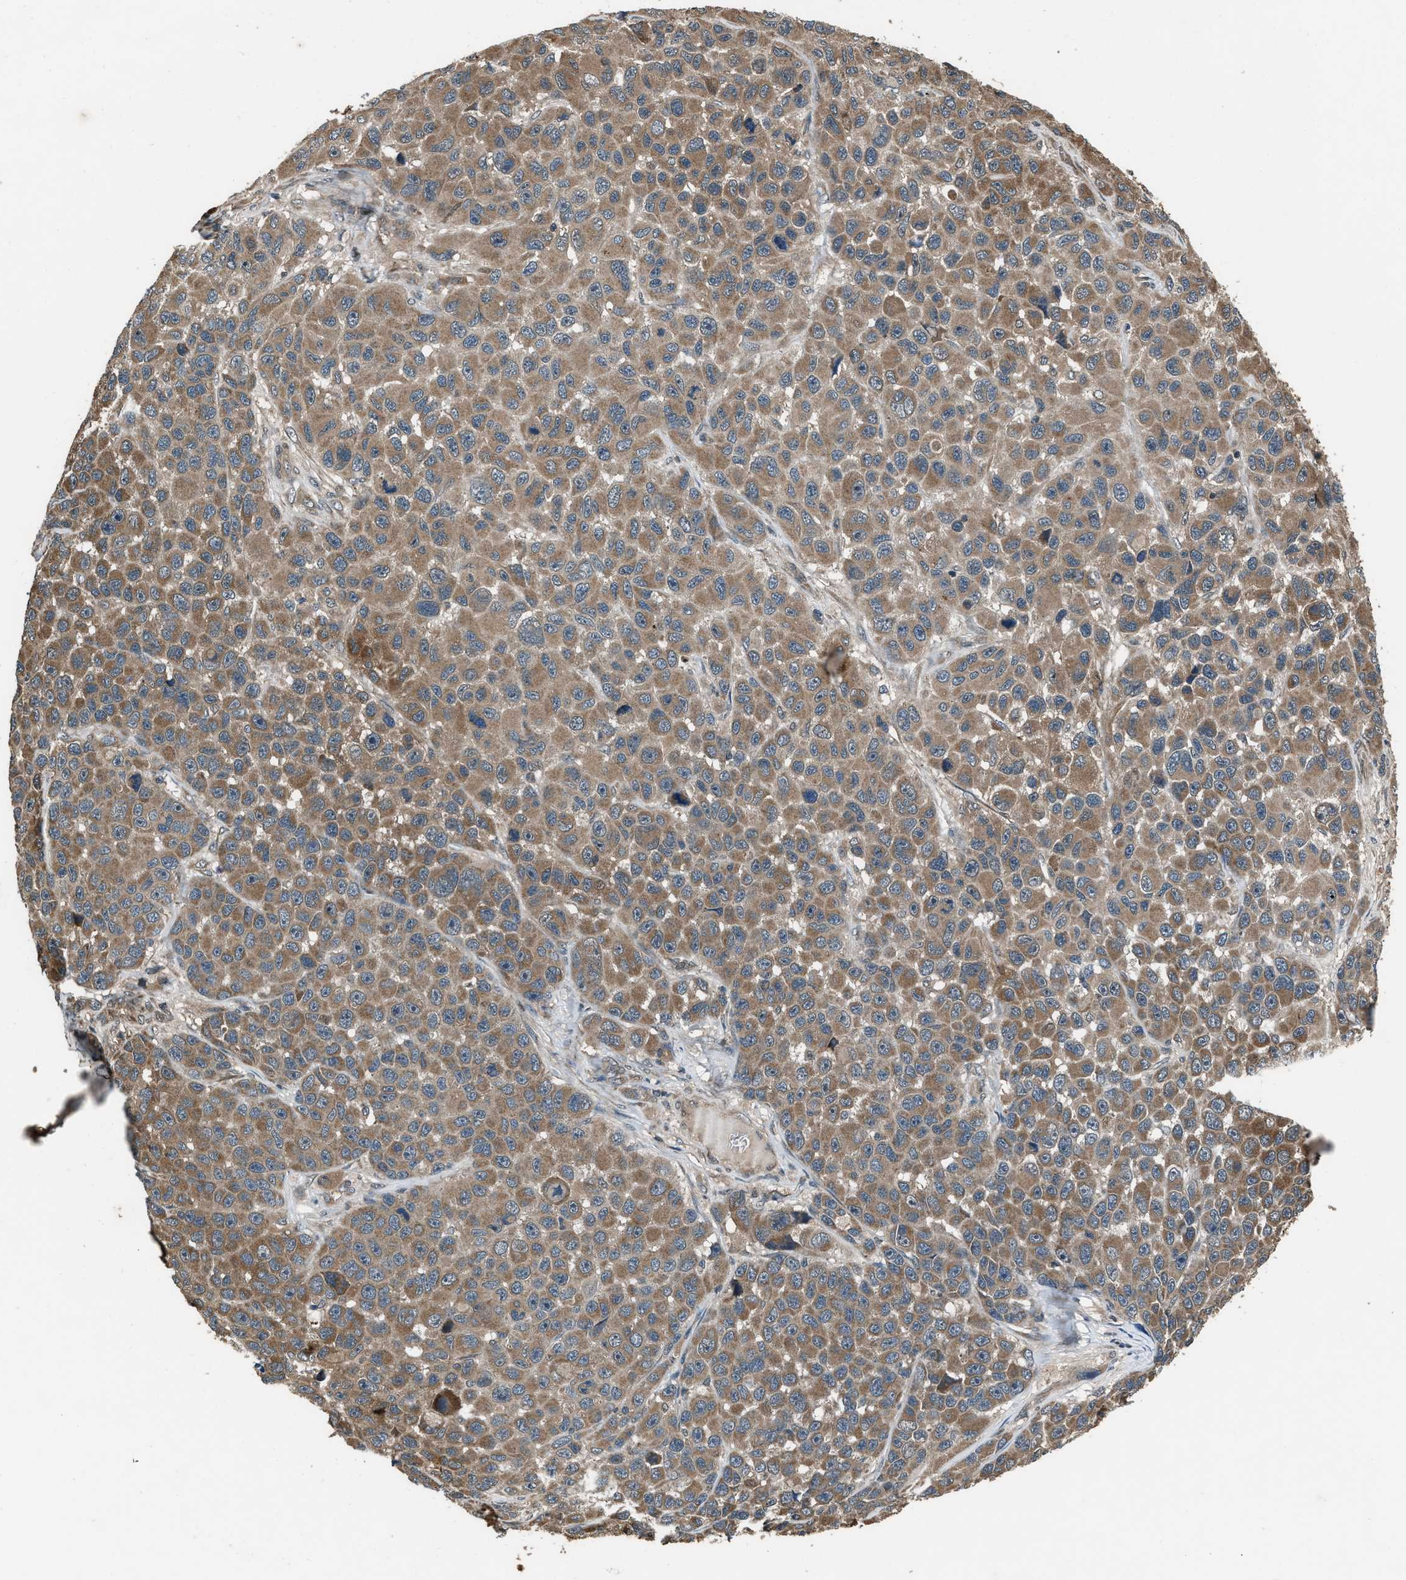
{"staining": {"intensity": "moderate", "quantity": ">75%", "location": "cytoplasmic/membranous"}, "tissue": "melanoma", "cell_type": "Tumor cells", "image_type": "cancer", "snomed": [{"axis": "morphology", "description": "Malignant melanoma, NOS"}, {"axis": "topography", "description": "Skin"}], "caption": "Melanoma tissue shows moderate cytoplasmic/membranous expression in about >75% of tumor cells, visualized by immunohistochemistry.", "gene": "IRAK4", "patient": {"sex": "male", "age": 53}}